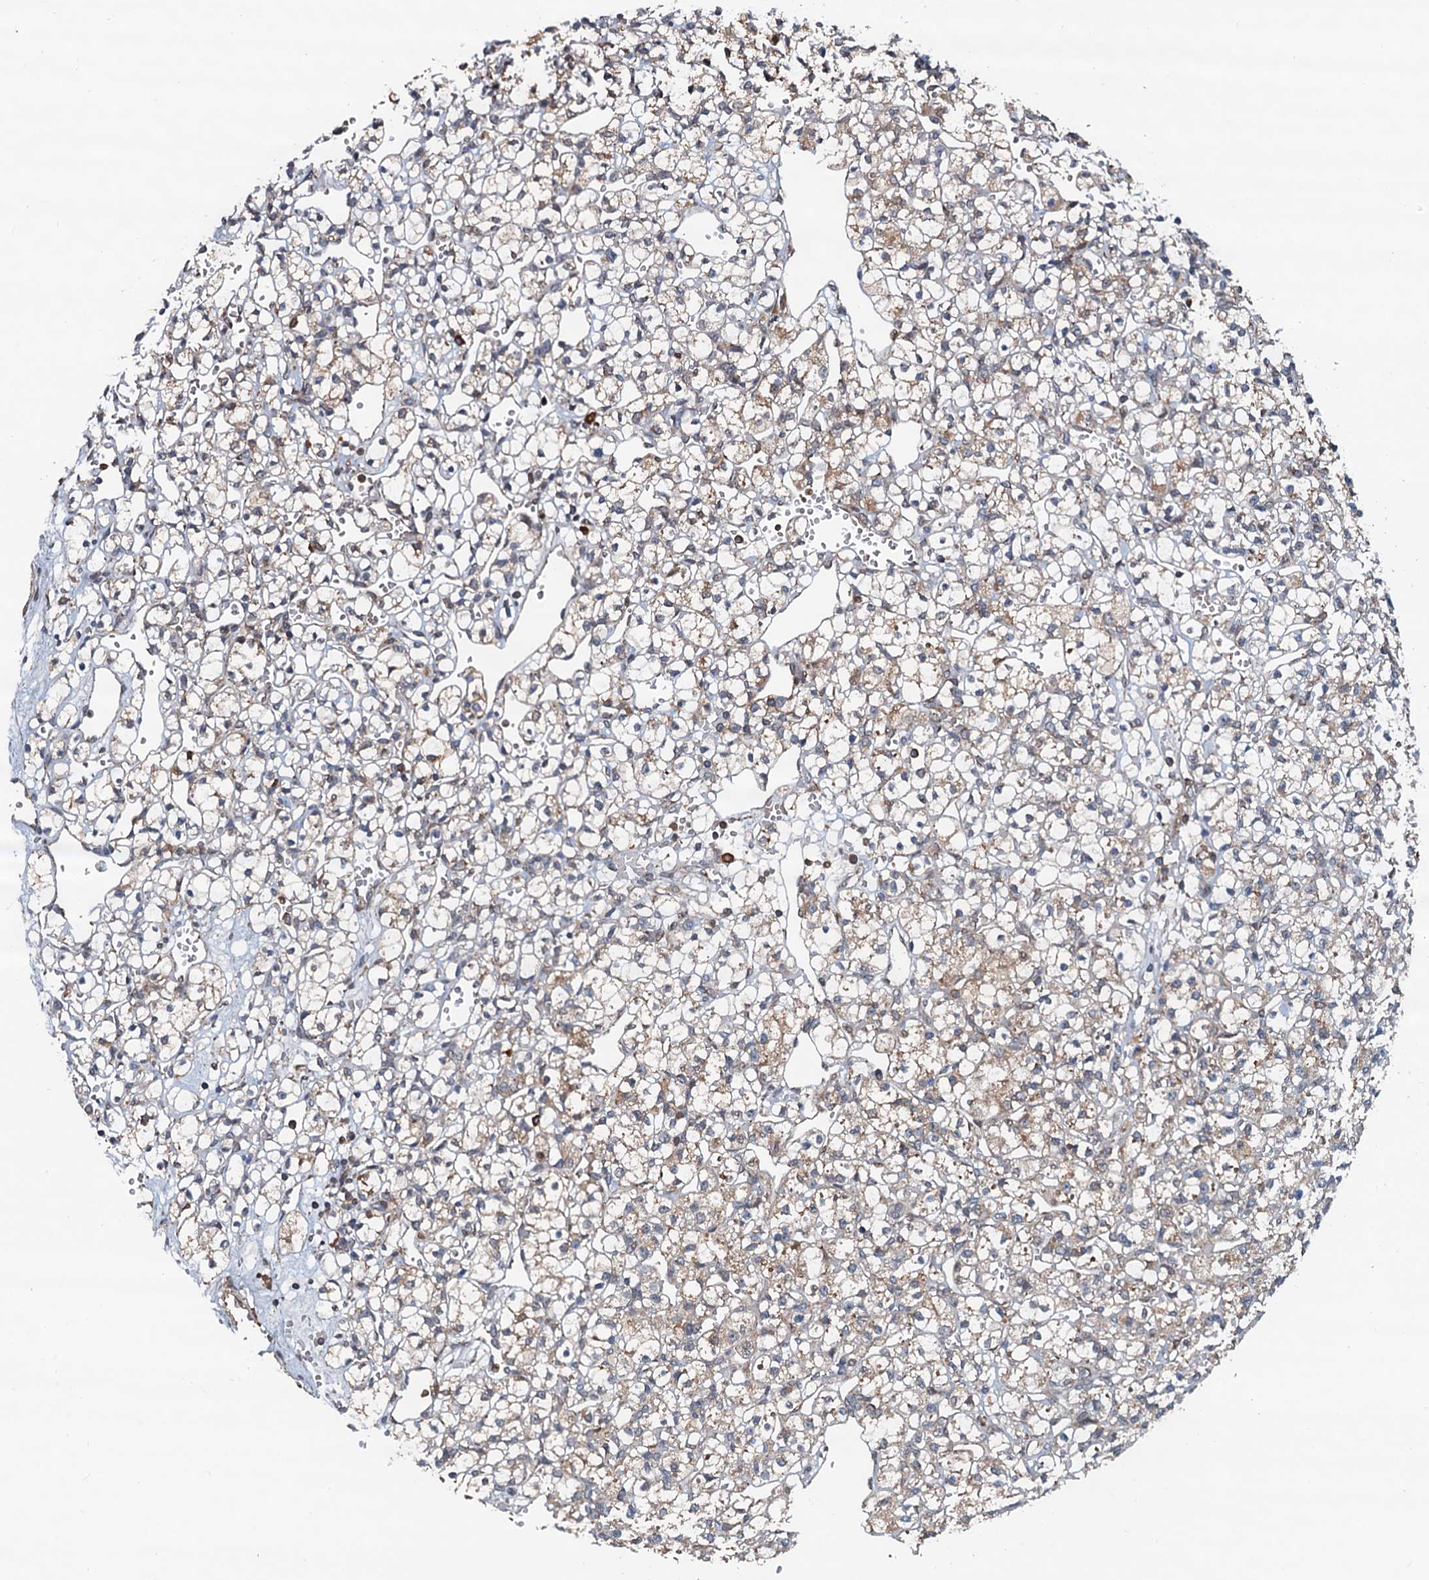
{"staining": {"intensity": "weak", "quantity": "<25%", "location": "cytoplasmic/membranous"}, "tissue": "renal cancer", "cell_type": "Tumor cells", "image_type": "cancer", "snomed": [{"axis": "morphology", "description": "Adenocarcinoma, NOS"}, {"axis": "topography", "description": "Kidney"}], "caption": "IHC histopathology image of neoplastic tissue: human renal cancer stained with DAB (3,3'-diaminobenzidine) reveals no significant protein expression in tumor cells. (Brightfield microscopy of DAB IHC at high magnification).", "gene": "AAGAB", "patient": {"sex": "female", "age": 59}}